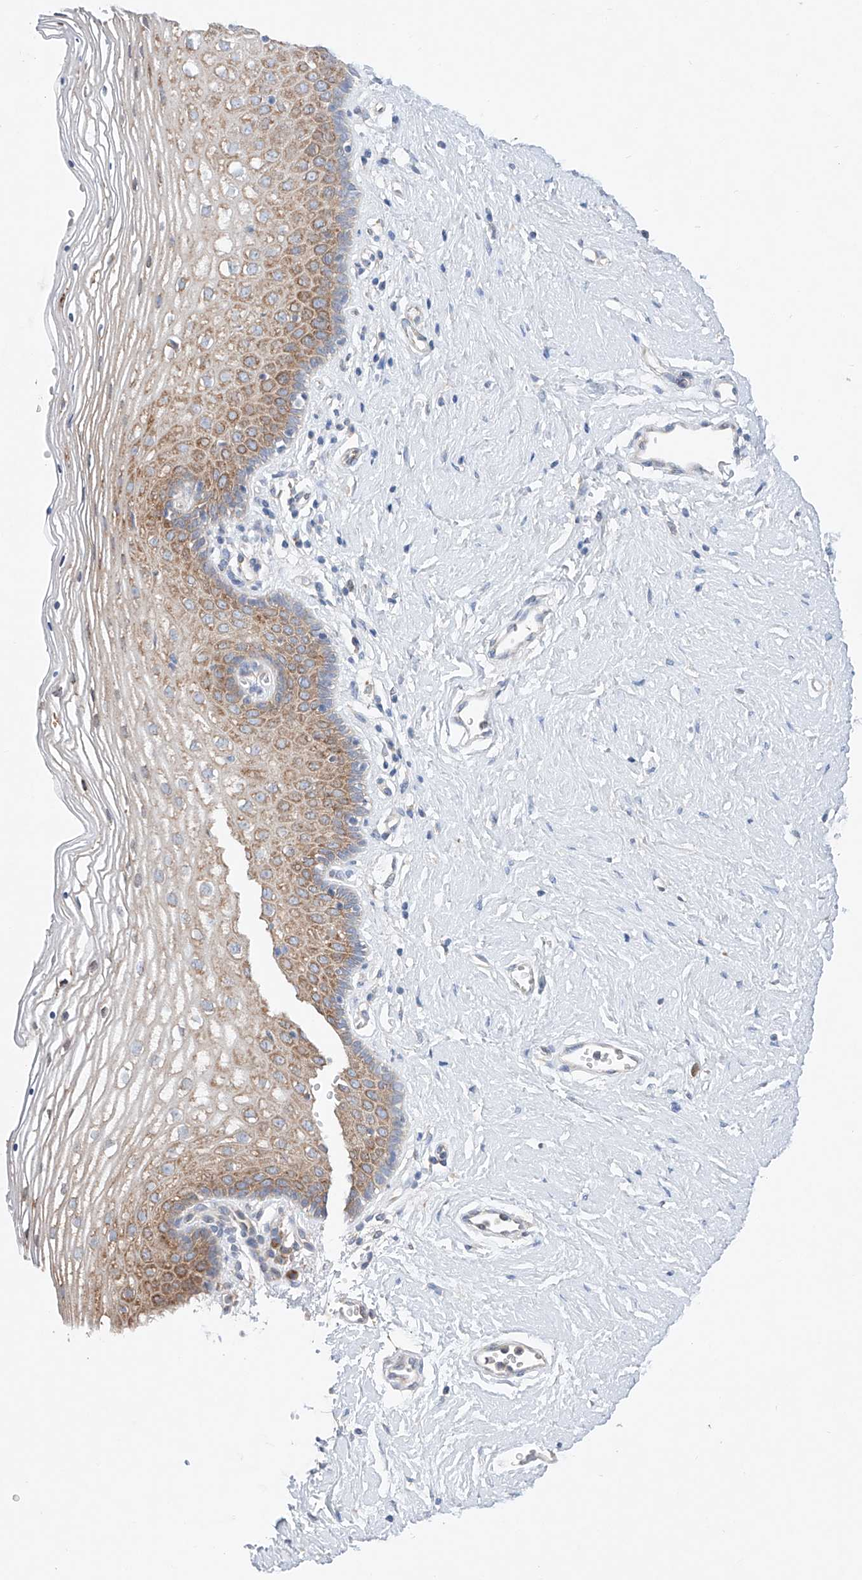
{"staining": {"intensity": "moderate", "quantity": "25%-75%", "location": "cytoplasmic/membranous"}, "tissue": "vagina", "cell_type": "Squamous epithelial cells", "image_type": "normal", "snomed": [{"axis": "morphology", "description": "Normal tissue, NOS"}, {"axis": "topography", "description": "Vagina"}], "caption": "DAB immunohistochemical staining of unremarkable human vagina reveals moderate cytoplasmic/membranous protein positivity in approximately 25%-75% of squamous epithelial cells. (DAB (3,3'-diaminobenzidine) IHC, brown staining for protein, blue staining for nuclei).", "gene": "FASTK", "patient": {"sex": "female", "age": 32}}